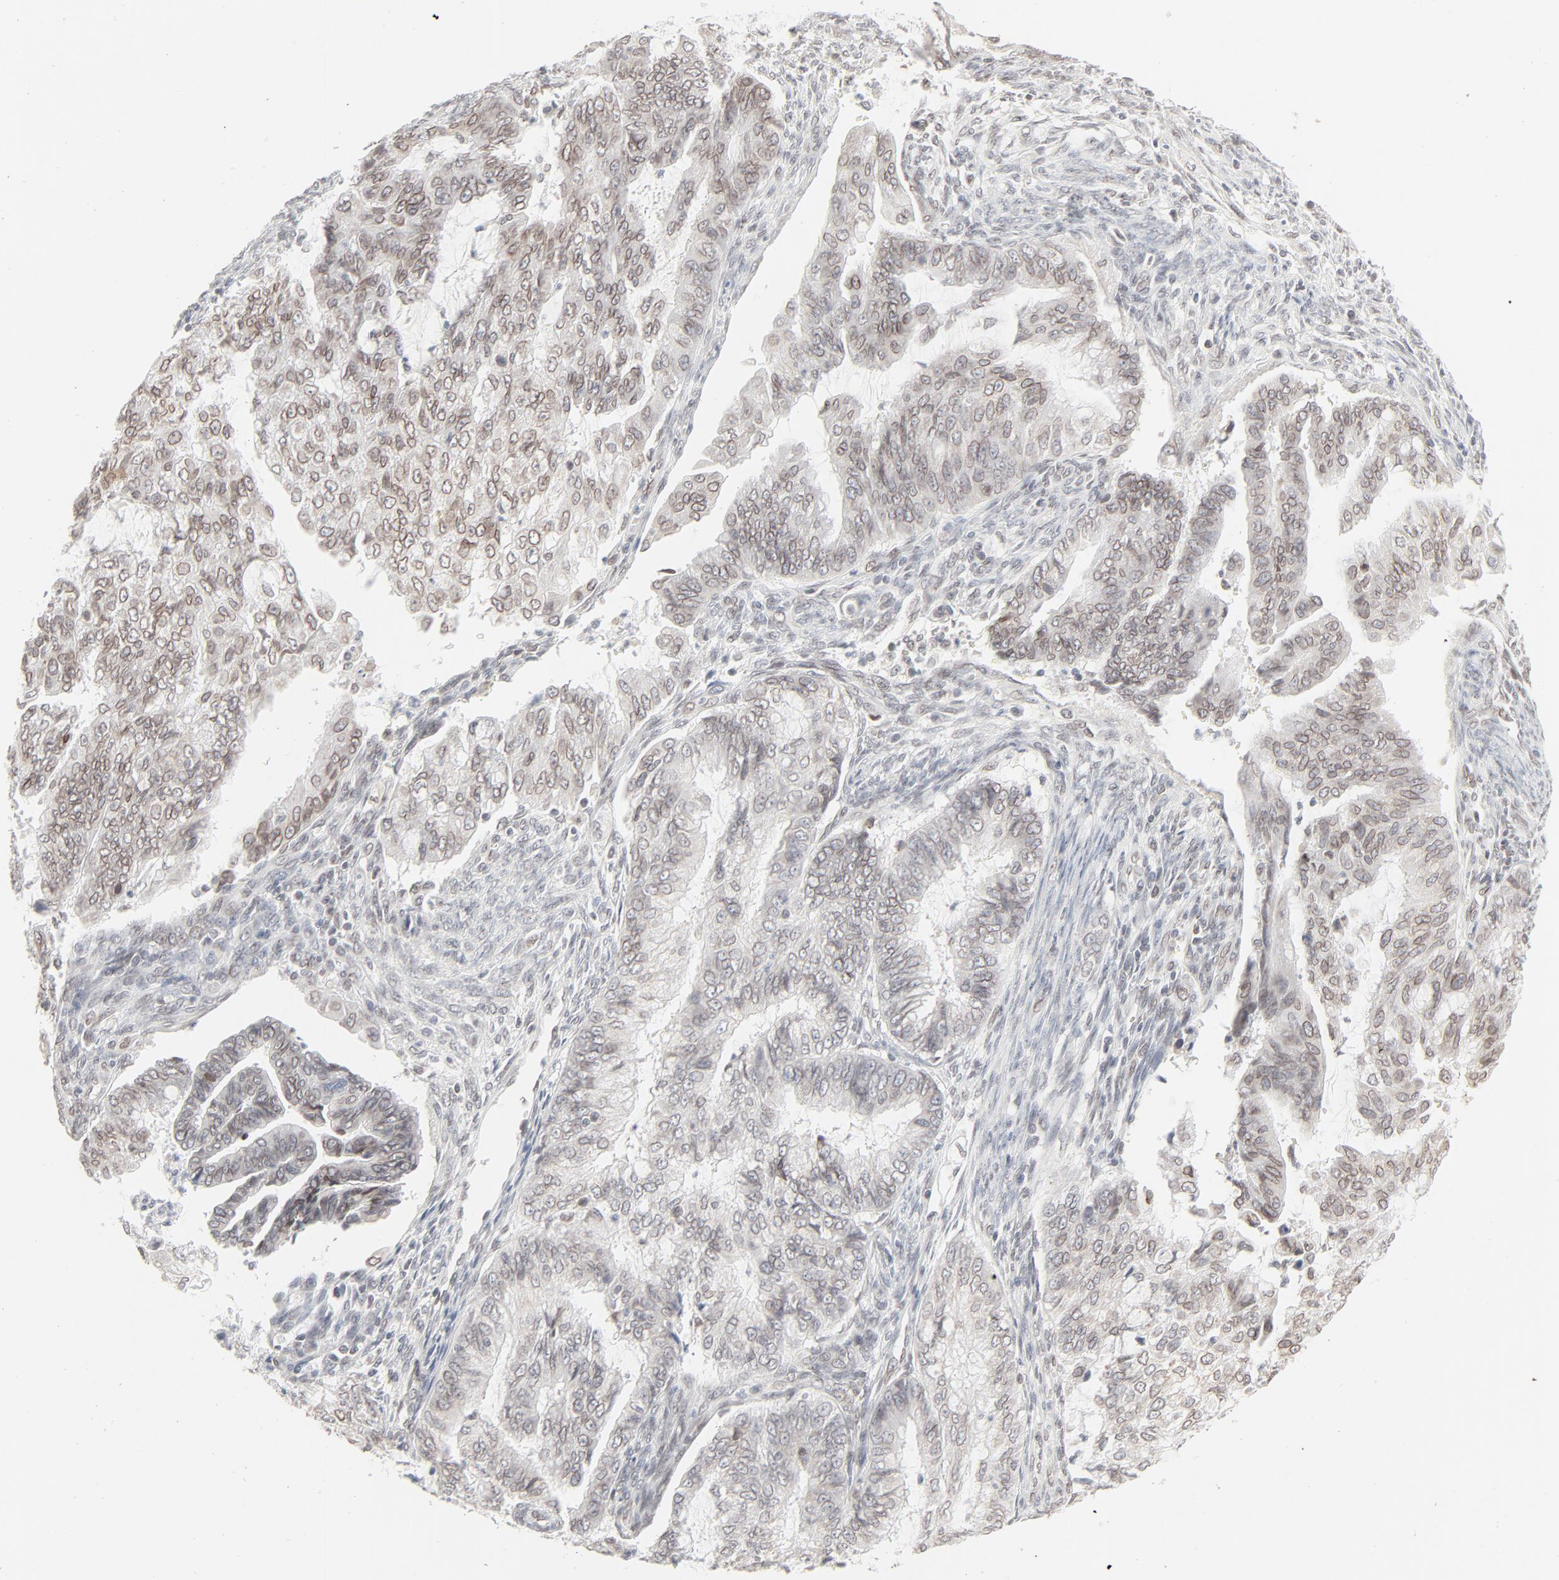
{"staining": {"intensity": "weak", "quantity": "25%-75%", "location": "cytoplasmic/membranous,nuclear"}, "tissue": "endometrial cancer", "cell_type": "Tumor cells", "image_type": "cancer", "snomed": [{"axis": "morphology", "description": "Adenocarcinoma, NOS"}, {"axis": "topography", "description": "Endometrium"}], "caption": "Immunohistochemistry photomicrograph of neoplastic tissue: human endometrial cancer (adenocarcinoma) stained using IHC demonstrates low levels of weak protein expression localized specifically in the cytoplasmic/membranous and nuclear of tumor cells, appearing as a cytoplasmic/membranous and nuclear brown color.", "gene": "MAD1L1", "patient": {"sex": "female", "age": 75}}